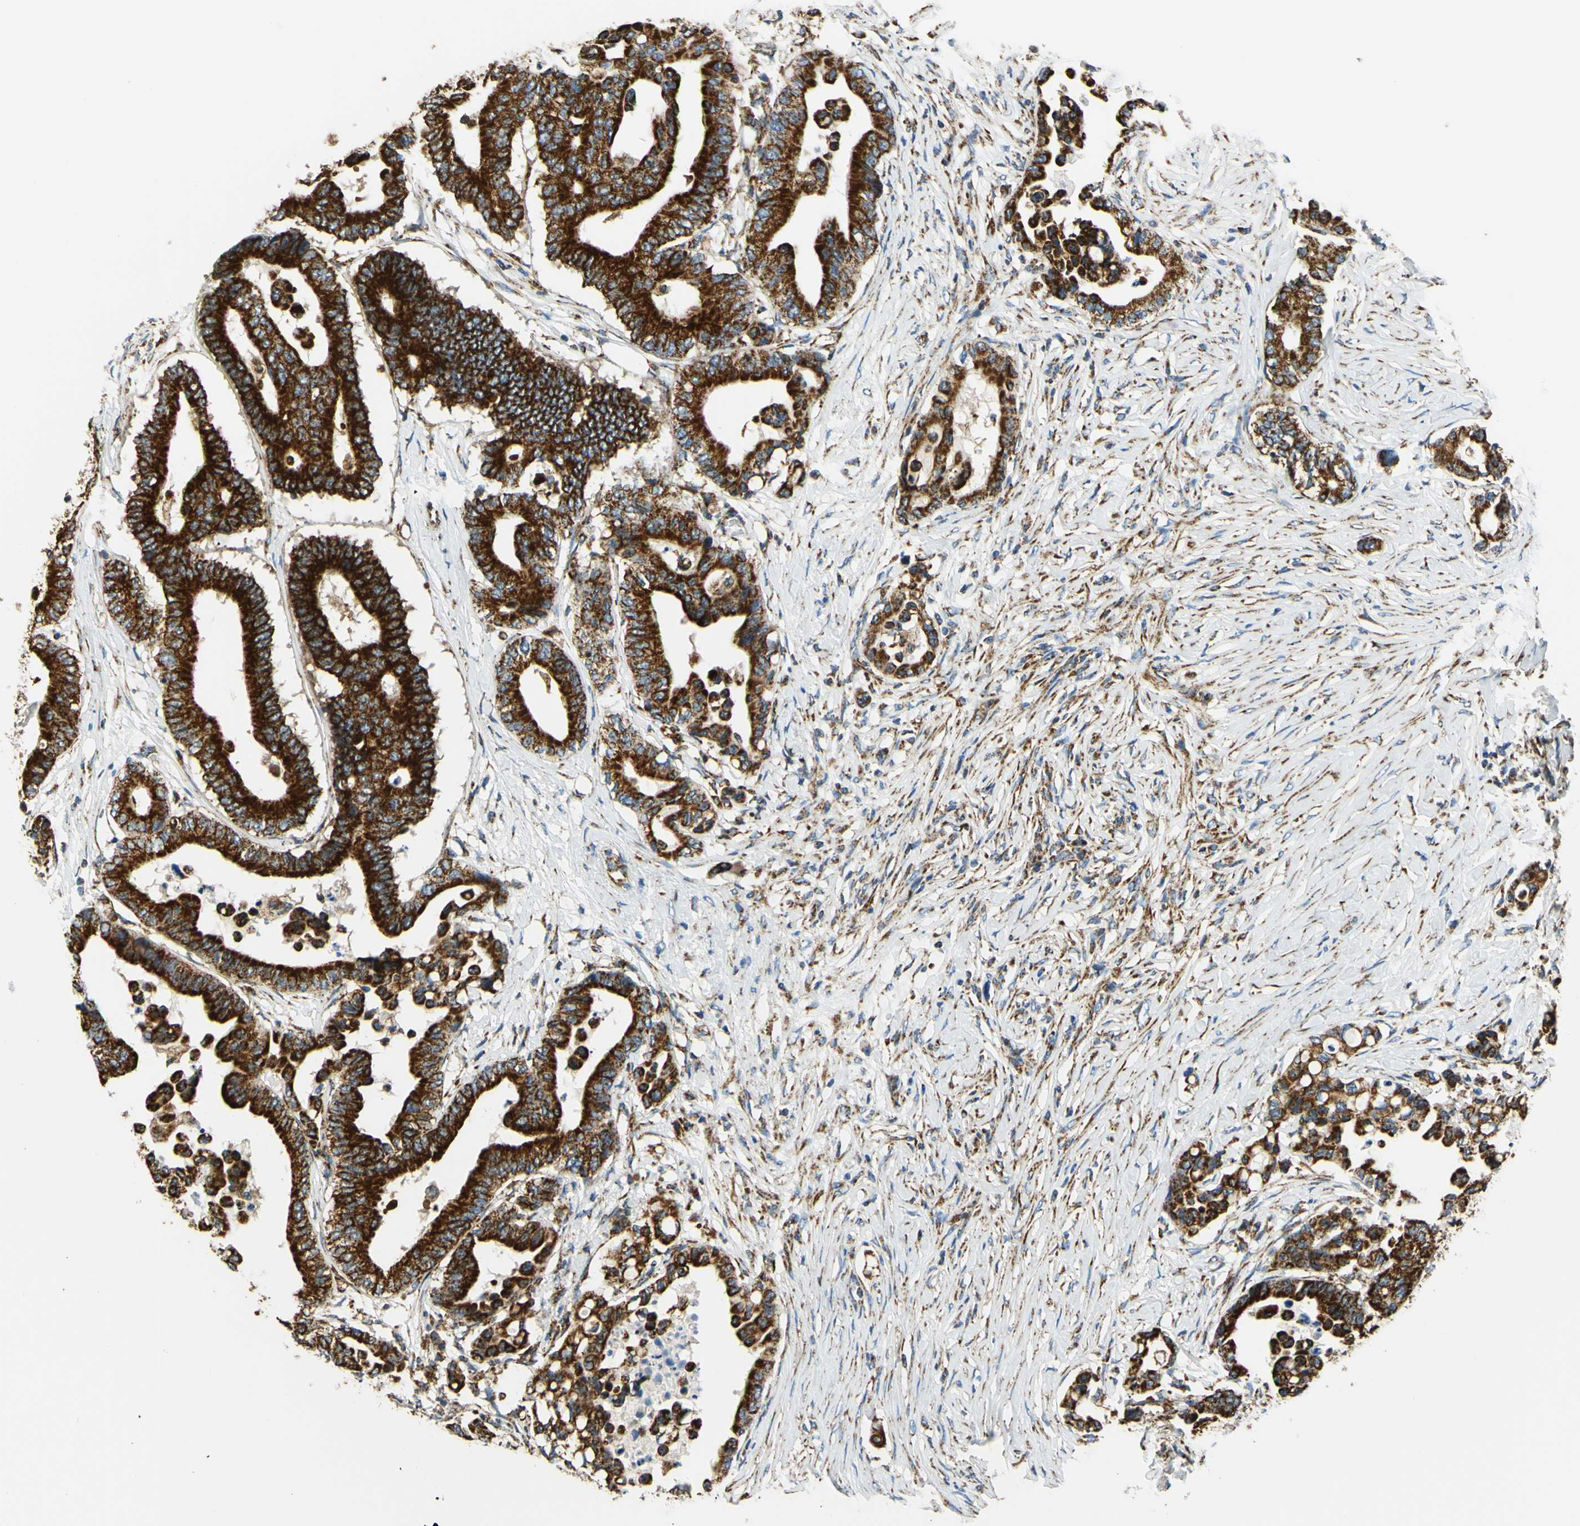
{"staining": {"intensity": "strong", "quantity": ">75%", "location": "cytoplasmic/membranous"}, "tissue": "colorectal cancer", "cell_type": "Tumor cells", "image_type": "cancer", "snomed": [{"axis": "morphology", "description": "Normal tissue, NOS"}, {"axis": "morphology", "description": "Adenocarcinoma, NOS"}, {"axis": "topography", "description": "Colon"}], "caption": "Adenocarcinoma (colorectal) stained with DAB (3,3'-diaminobenzidine) immunohistochemistry demonstrates high levels of strong cytoplasmic/membranous staining in approximately >75% of tumor cells.", "gene": "MAVS", "patient": {"sex": "male", "age": 82}}